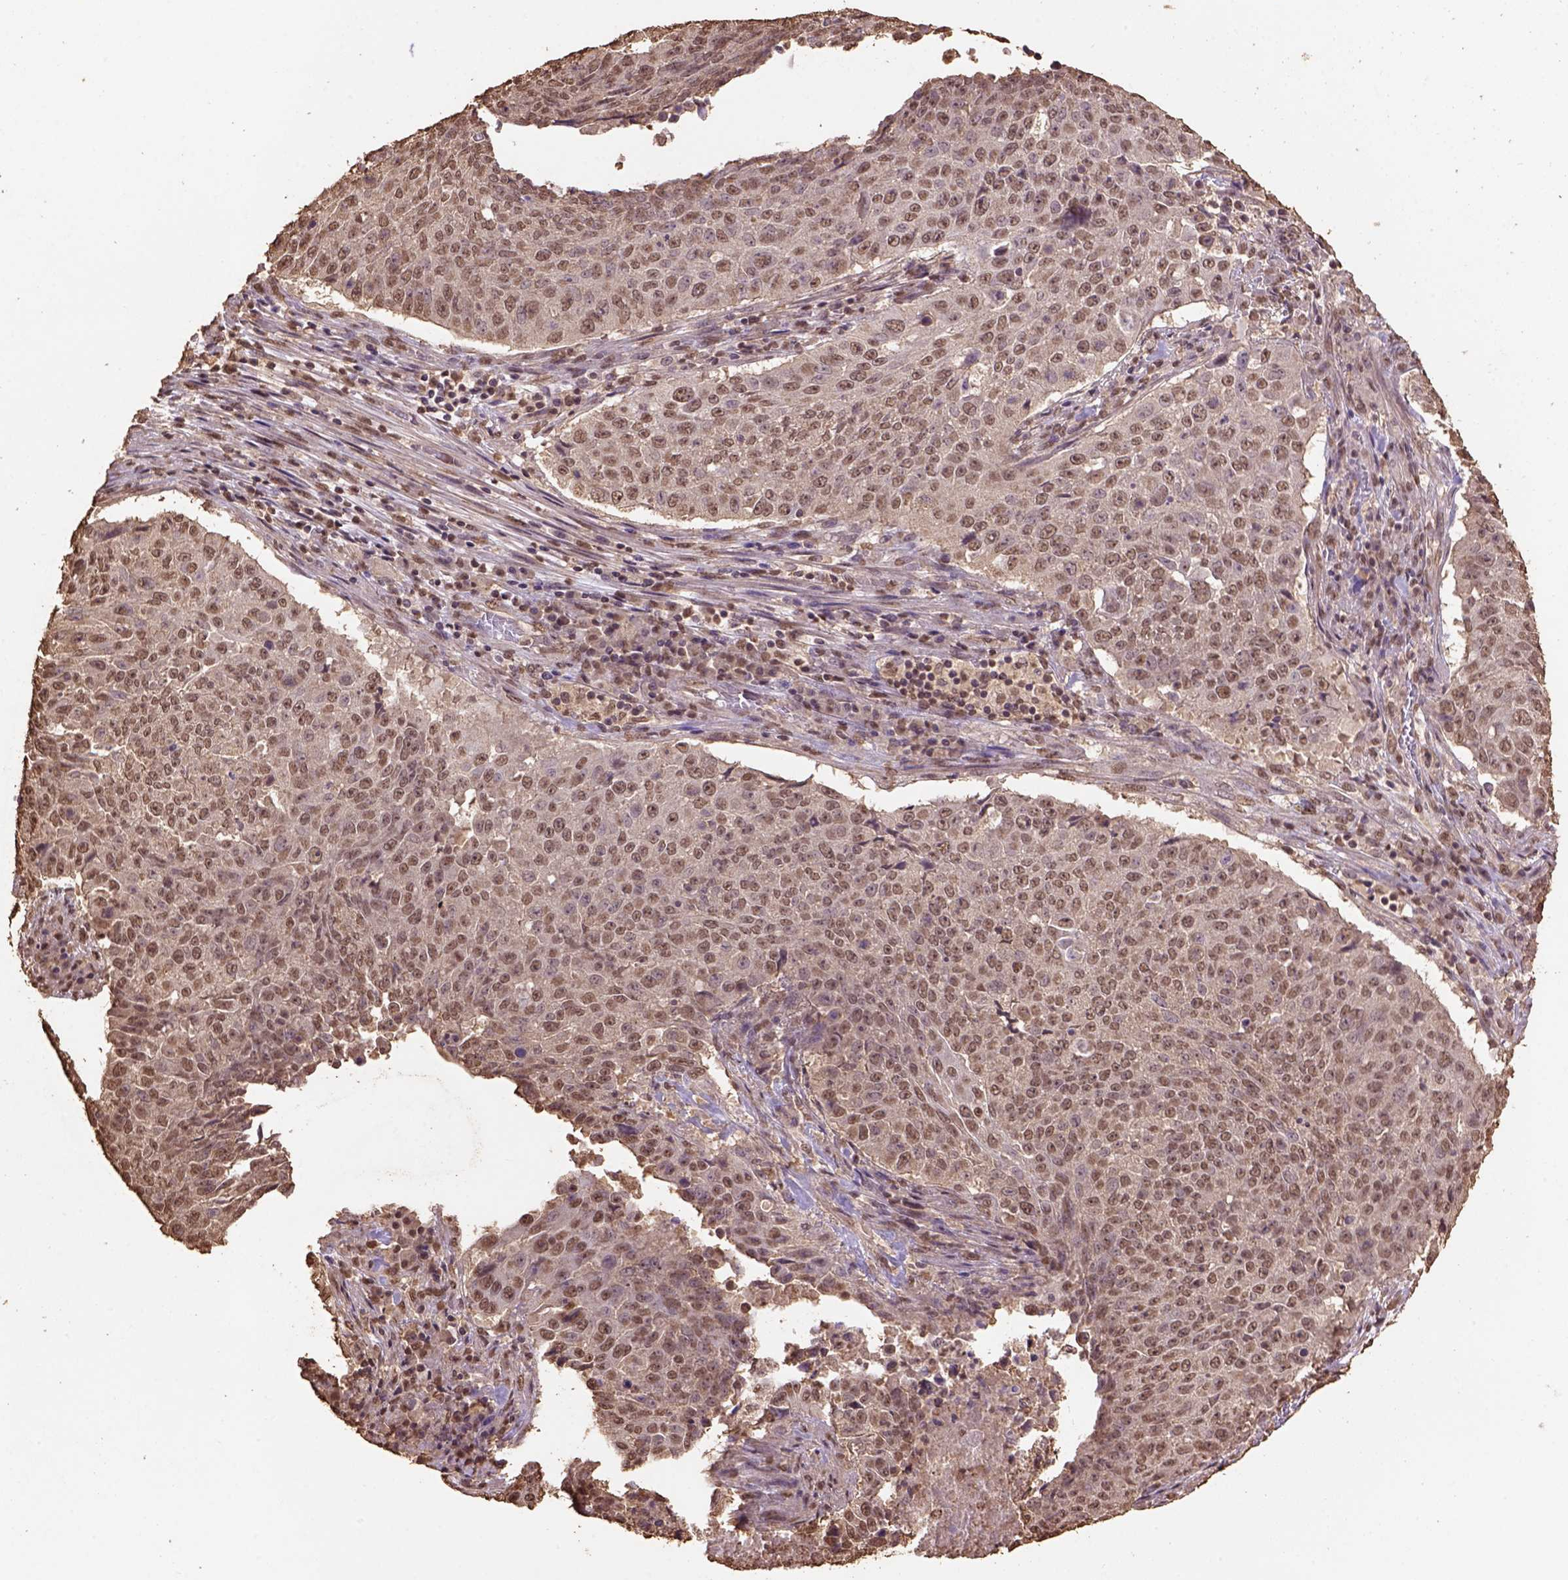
{"staining": {"intensity": "moderate", "quantity": ">75%", "location": "nuclear"}, "tissue": "lung cancer", "cell_type": "Tumor cells", "image_type": "cancer", "snomed": [{"axis": "morphology", "description": "Normal tissue, NOS"}, {"axis": "morphology", "description": "Squamous cell carcinoma, NOS"}, {"axis": "topography", "description": "Bronchus"}, {"axis": "topography", "description": "Lung"}], "caption": "High-power microscopy captured an immunohistochemistry (IHC) histopathology image of lung cancer, revealing moderate nuclear positivity in approximately >75% of tumor cells. (IHC, brightfield microscopy, high magnification).", "gene": "CSTF2T", "patient": {"sex": "male", "age": 64}}